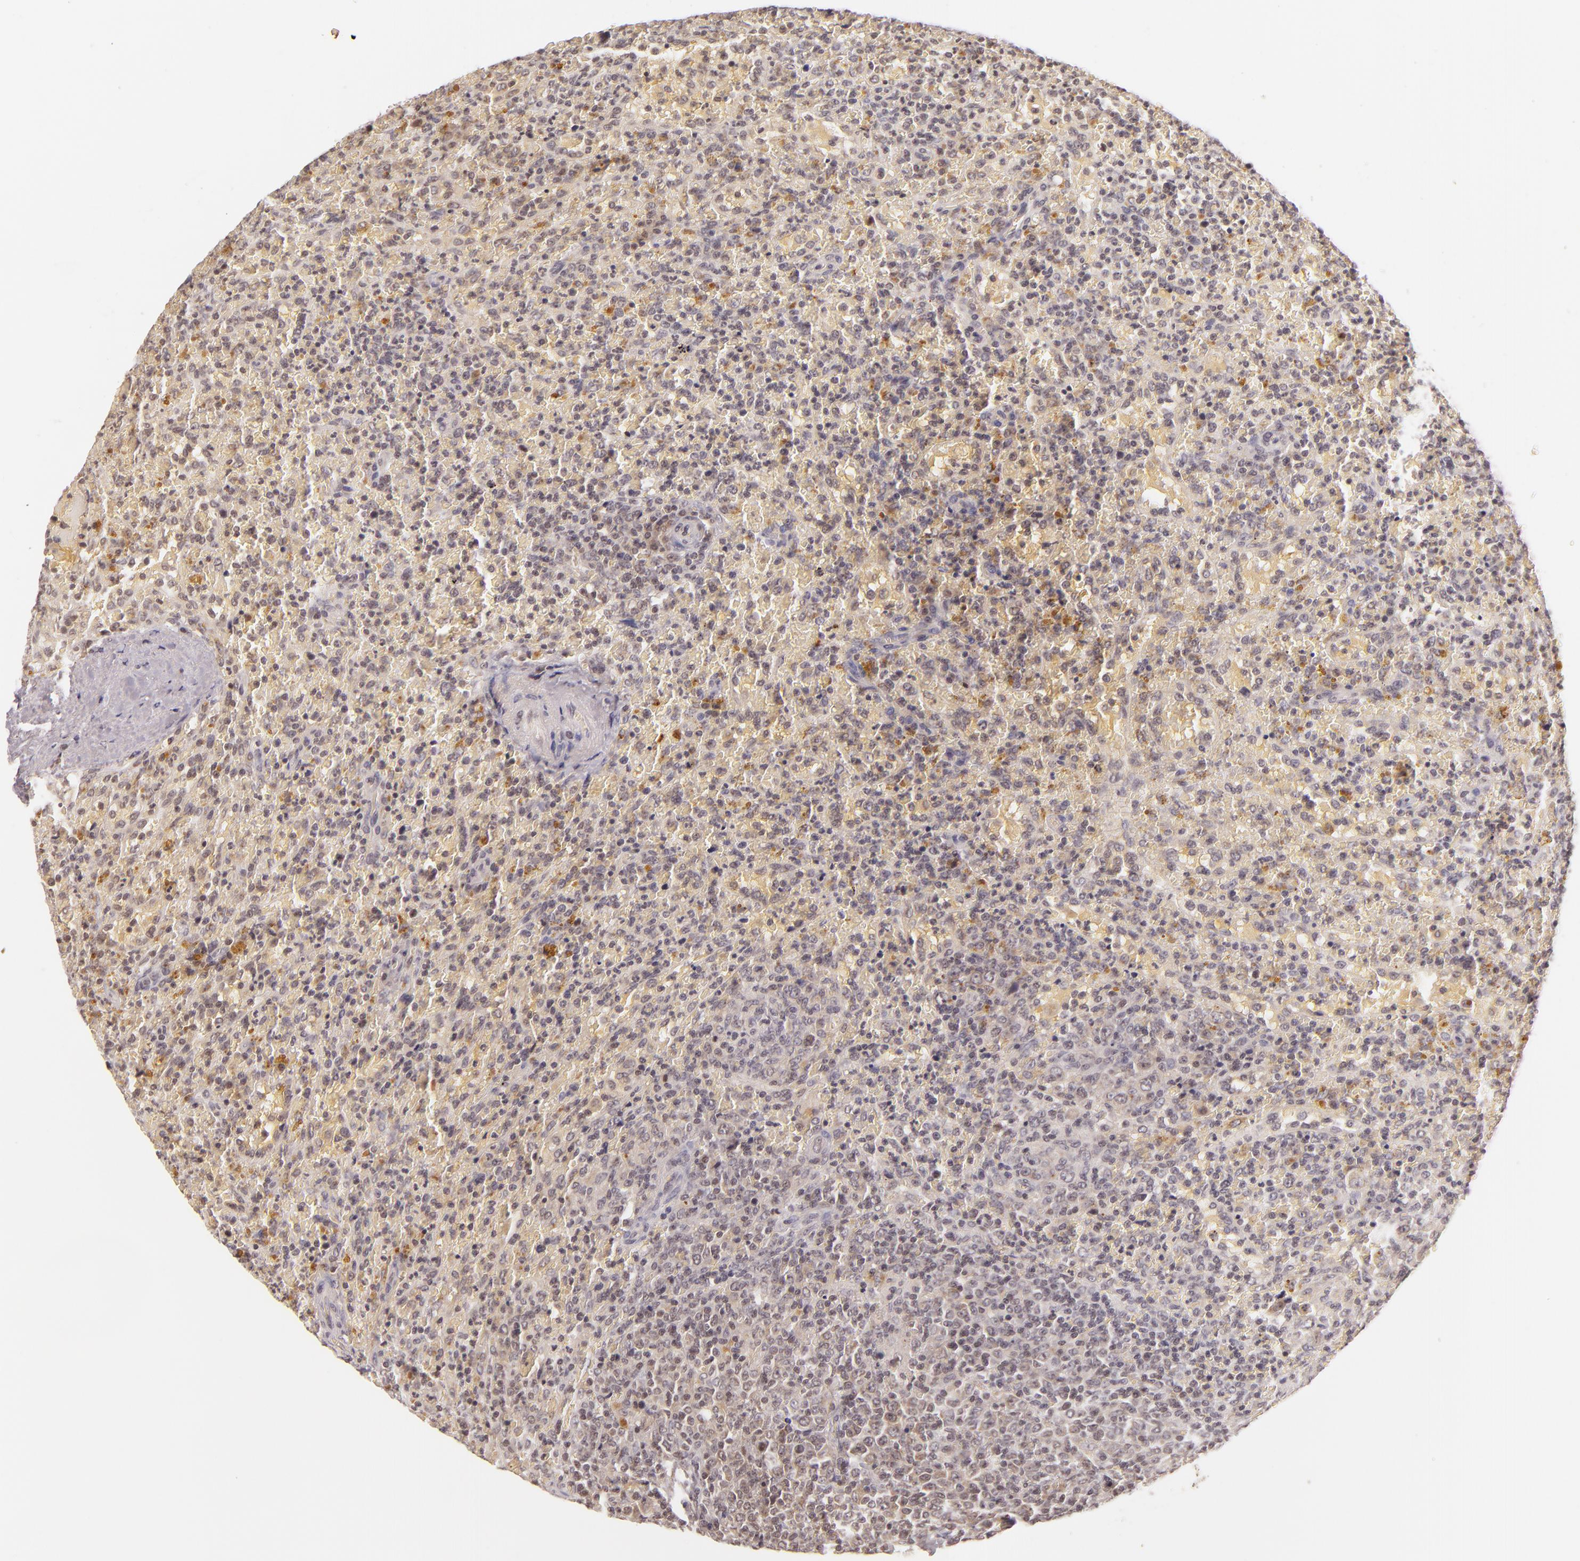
{"staining": {"intensity": "weak", "quantity": "25%-75%", "location": "cytoplasmic/membranous"}, "tissue": "lymphoma", "cell_type": "Tumor cells", "image_type": "cancer", "snomed": [{"axis": "morphology", "description": "Malignant lymphoma, non-Hodgkin's type, High grade"}, {"axis": "topography", "description": "Spleen"}, {"axis": "topography", "description": "Lymph node"}], "caption": "Human lymphoma stained with a protein marker displays weak staining in tumor cells.", "gene": "CASP8", "patient": {"sex": "female", "age": 70}}